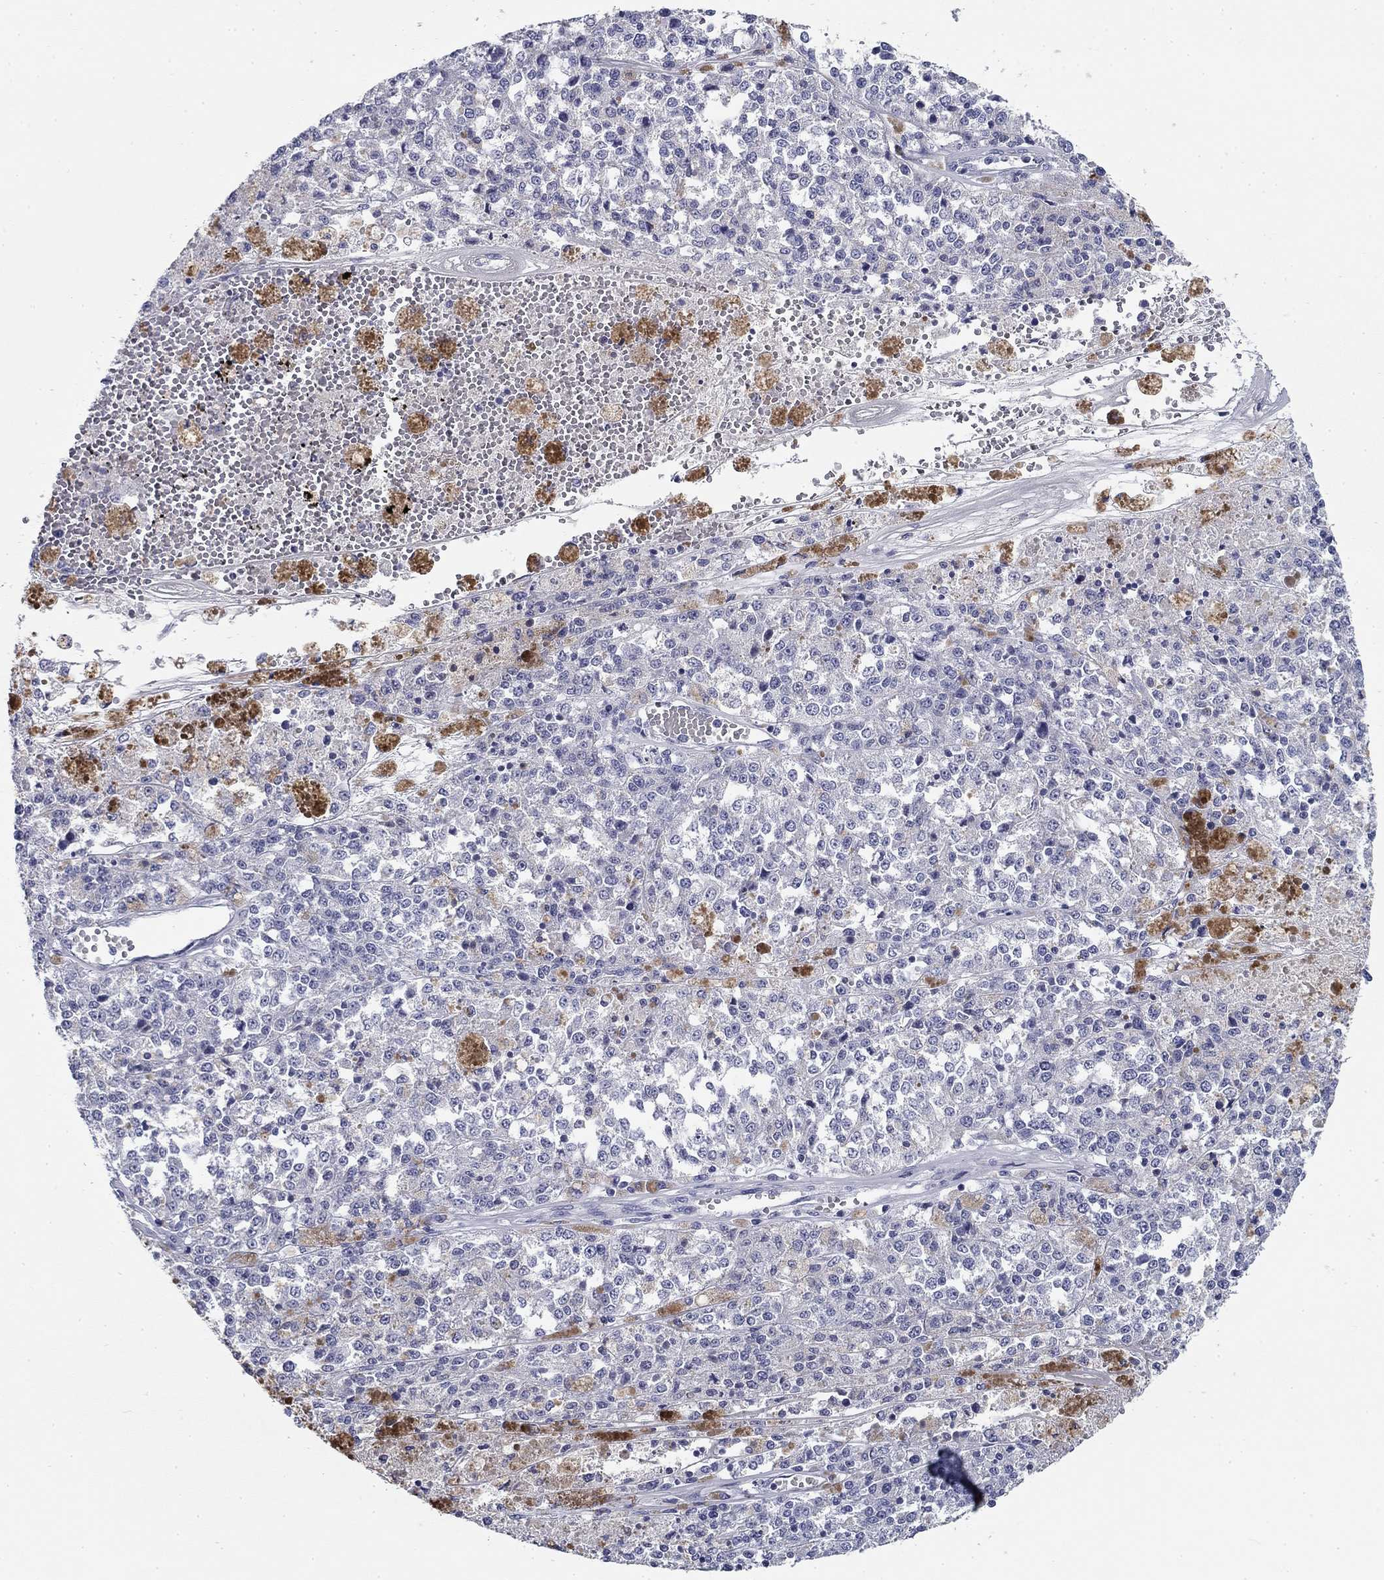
{"staining": {"intensity": "negative", "quantity": "none", "location": "none"}, "tissue": "melanoma", "cell_type": "Tumor cells", "image_type": "cancer", "snomed": [{"axis": "morphology", "description": "Malignant melanoma, Metastatic site"}, {"axis": "topography", "description": "Lymph node"}], "caption": "High magnification brightfield microscopy of melanoma stained with DAB (3,3'-diaminobenzidine) (brown) and counterstained with hematoxylin (blue): tumor cells show no significant positivity.", "gene": "ZP2", "patient": {"sex": "female", "age": 64}}